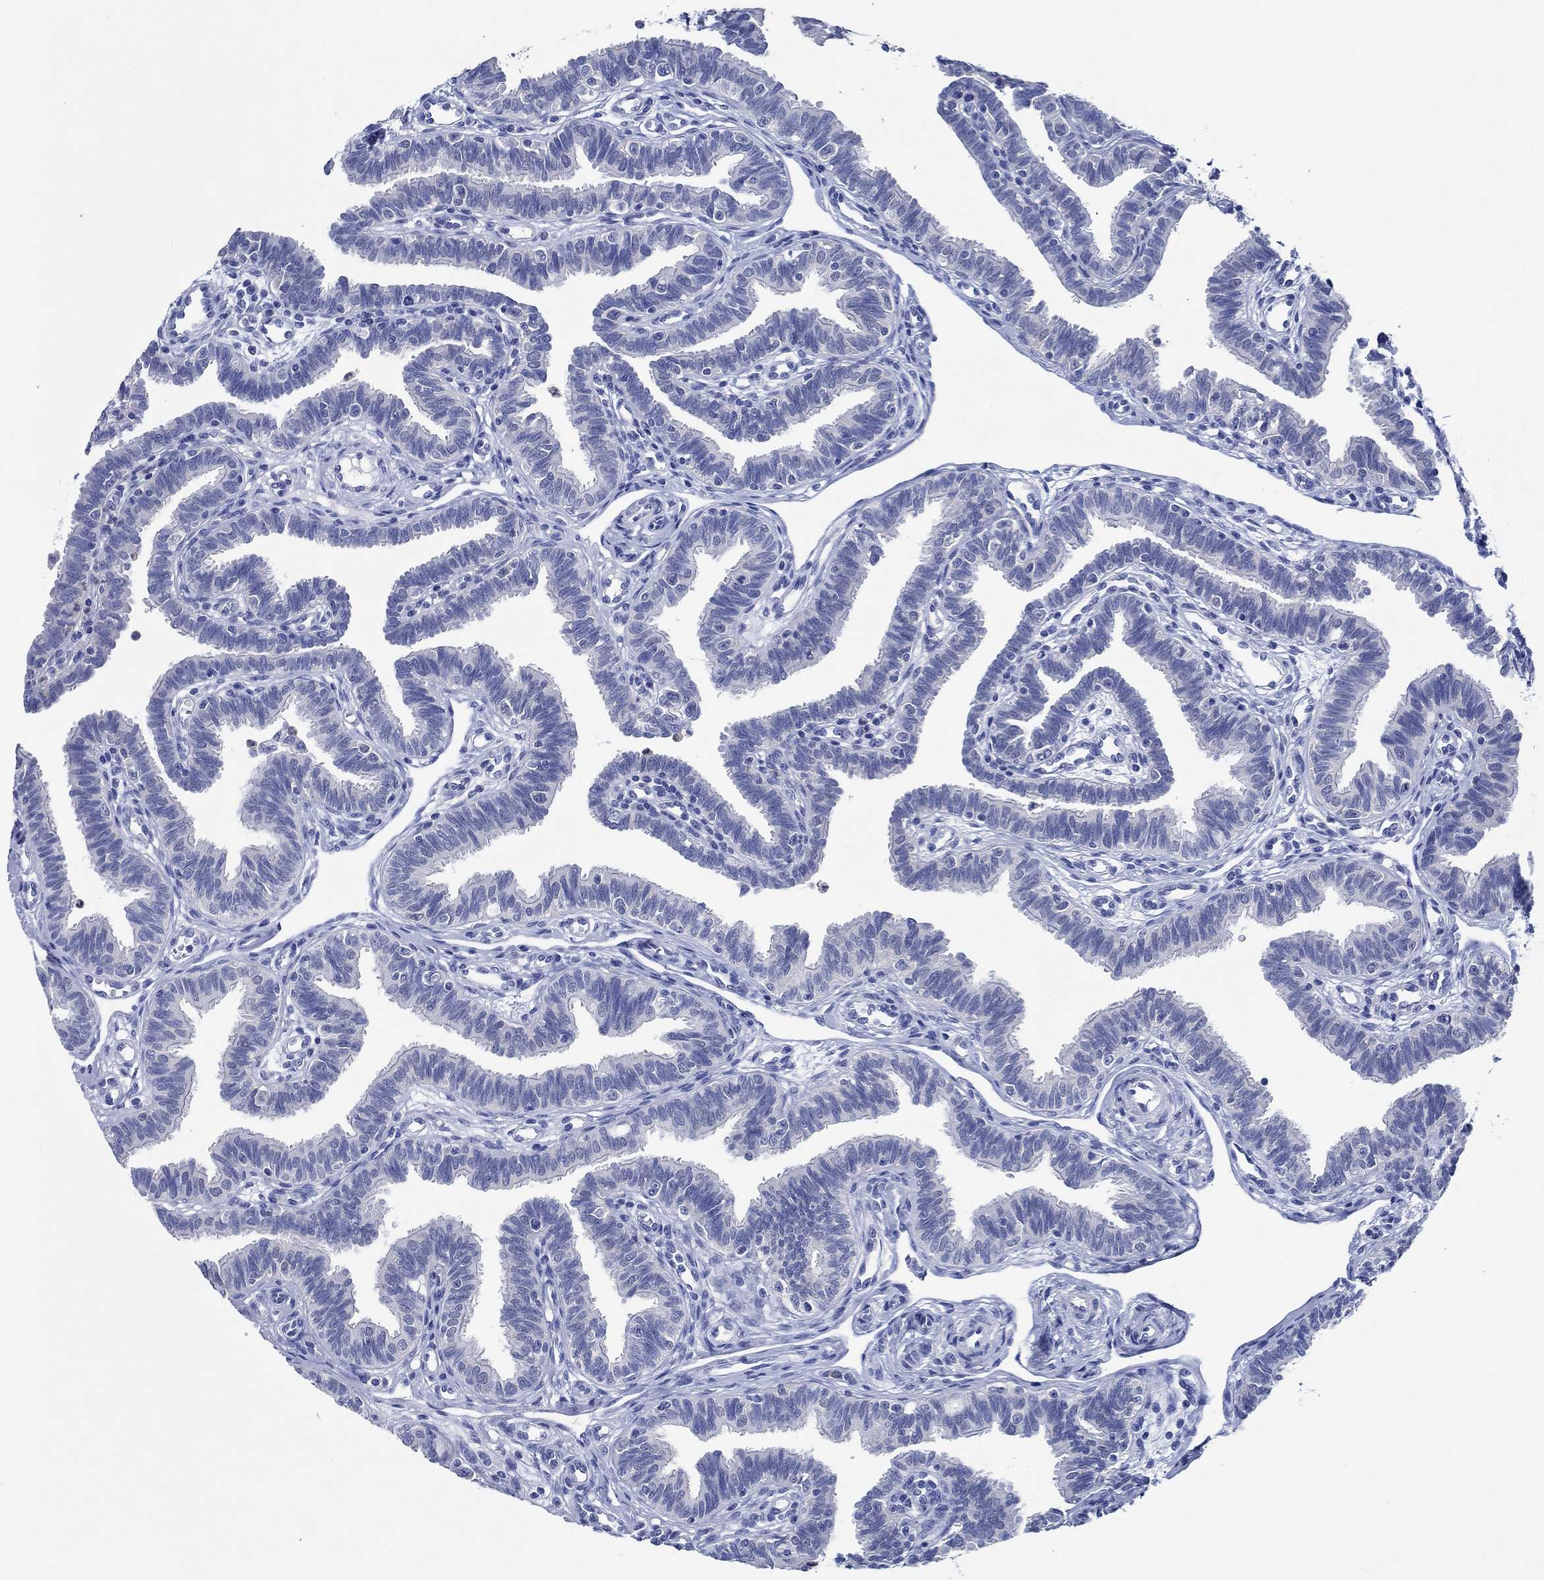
{"staining": {"intensity": "negative", "quantity": "none", "location": "none"}, "tissue": "fallopian tube", "cell_type": "Glandular cells", "image_type": "normal", "snomed": [{"axis": "morphology", "description": "Normal tissue, NOS"}, {"axis": "topography", "description": "Fallopian tube"}], "caption": "DAB (3,3'-diaminobenzidine) immunohistochemical staining of unremarkable fallopian tube shows no significant staining in glandular cells.", "gene": "ZNF671", "patient": {"sex": "female", "age": 36}}